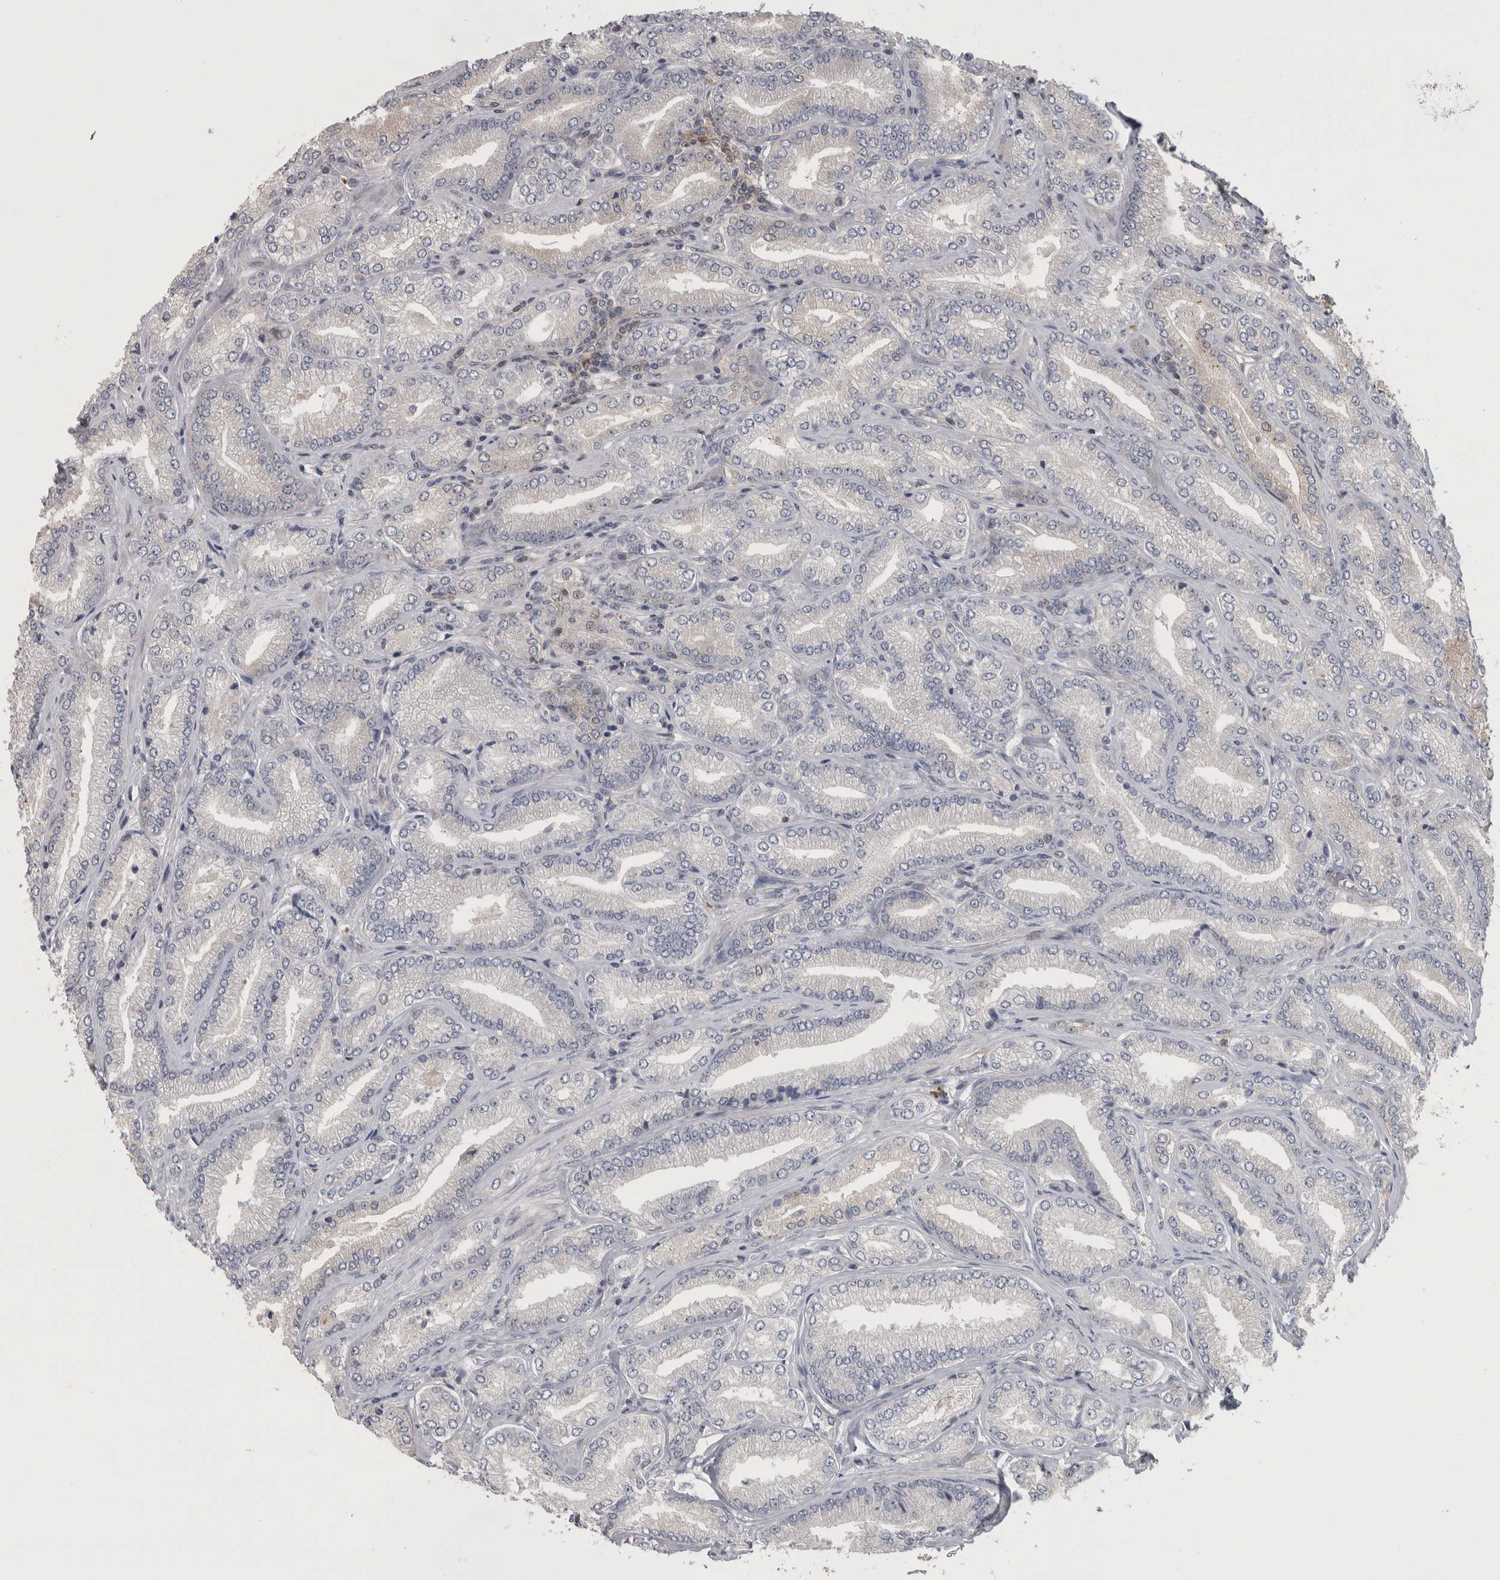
{"staining": {"intensity": "moderate", "quantity": "<25%", "location": "cytoplasmic/membranous"}, "tissue": "prostate cancer", "cell_type": "Tumor cells", "image_type": "cancer", "snomed": [{"axis": "morphology", "description": "Adenocarcinoma, Low grade"}, {"axis": "topography", "description": "Prostate"}], "caption": "A low amount of moderate cytoplasmic/membranous staining is present in about <25% of tumor cells in low-grade adenocarcinoma (prostate) tissue.", "gene": "NFKB2", "patient": {"sex": "male", "age": 62}}